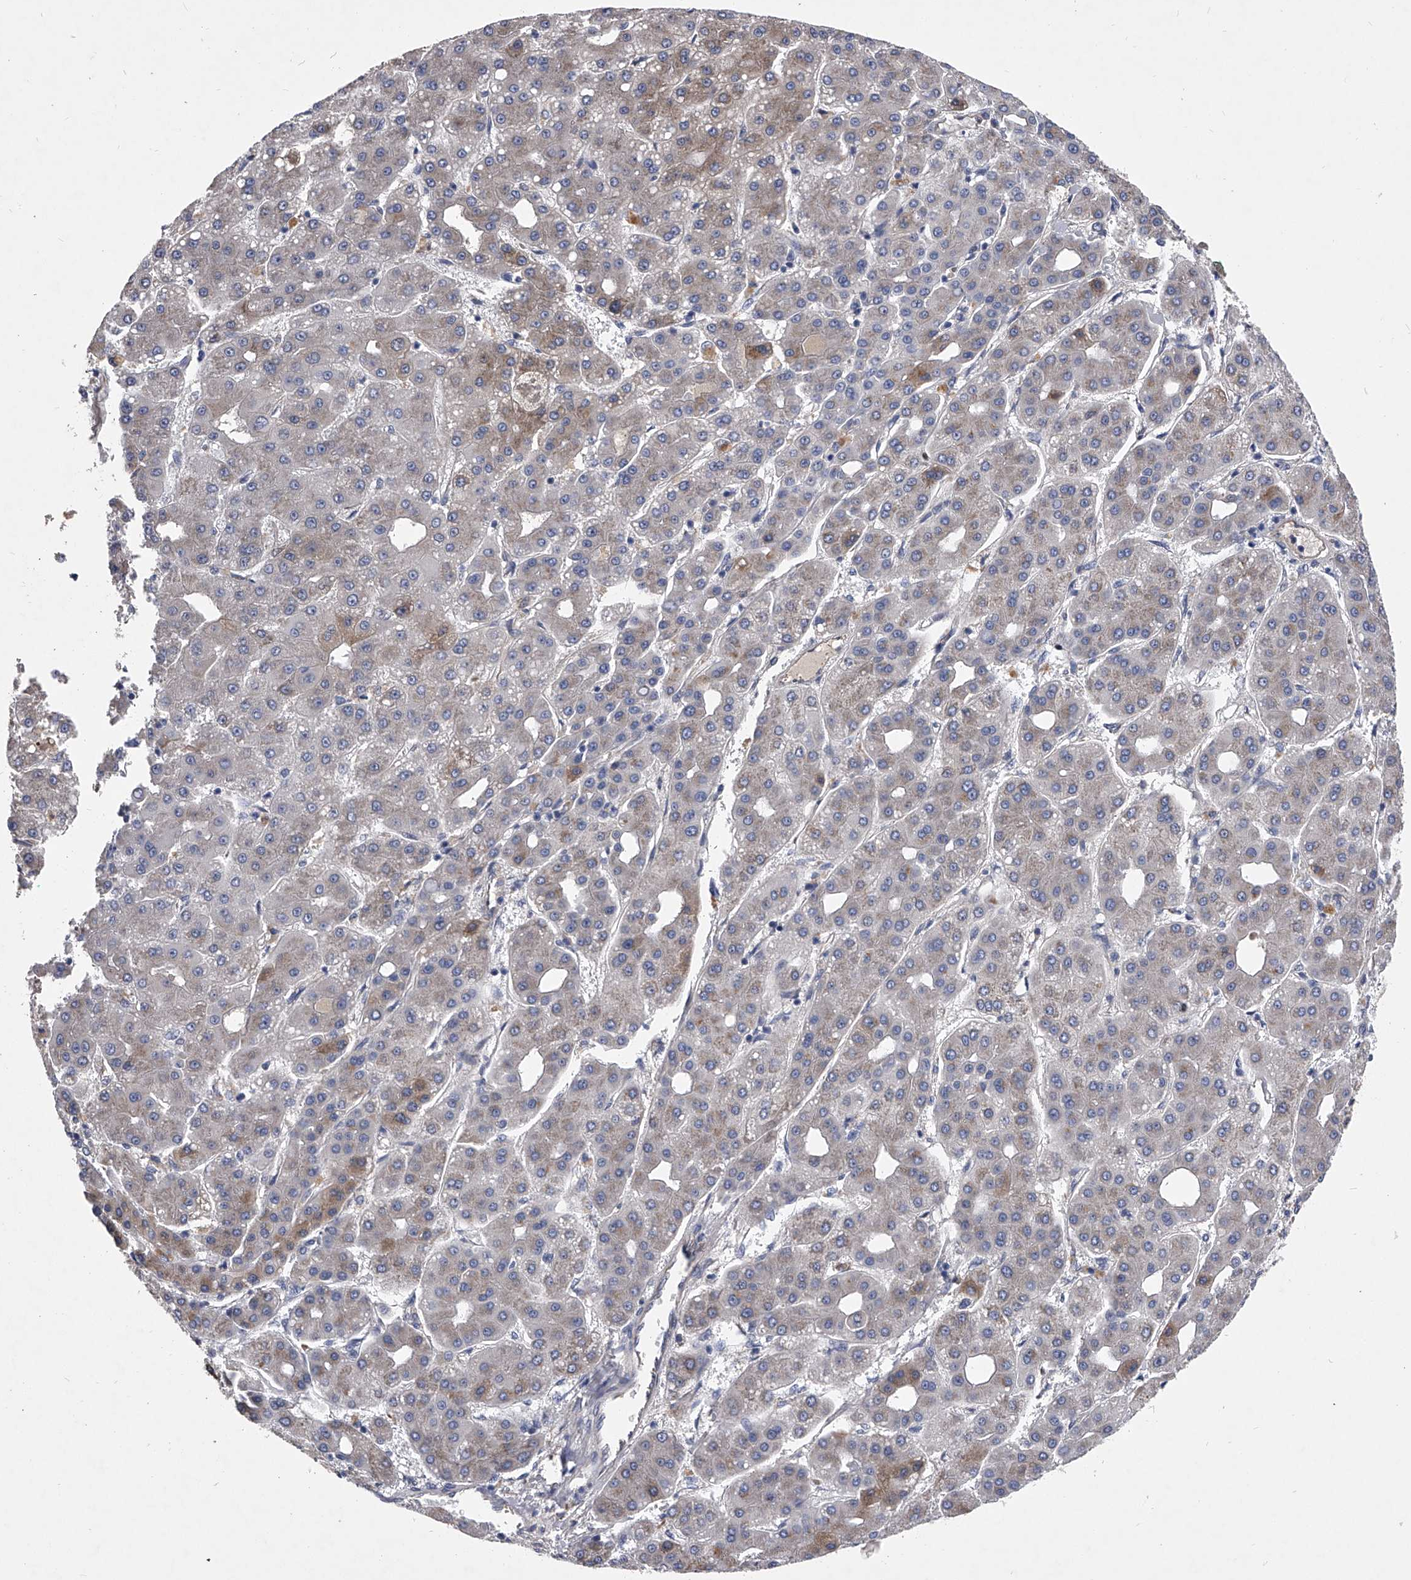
{"staining": {"intensity": "weak", "quantity": "25%-75%", "location": "cytoplasmic/membranous"}, "tissue": "liver cancer", "cell_type": "Tumor cells", "image_type": "cancer", "snomed": [{"axis": "morphology", "description": "Carcinoma, Hepatocellular, NOS"}, {"axis": "topography", "description": "Liver"}], "caption": "IHC staining of liver cancer, which shows low levels of weak cytoplasmic/membranous staining in about 25%-75% of tumor cells indicating weak cytoplasmic/membranous protein expression. The staining was performed using DAB (brown) for protein detection and nuclei were counterstained in hematoxylin (blue).", "gene": "CCR4", "patient": {"sex": "male", "age": 65}}